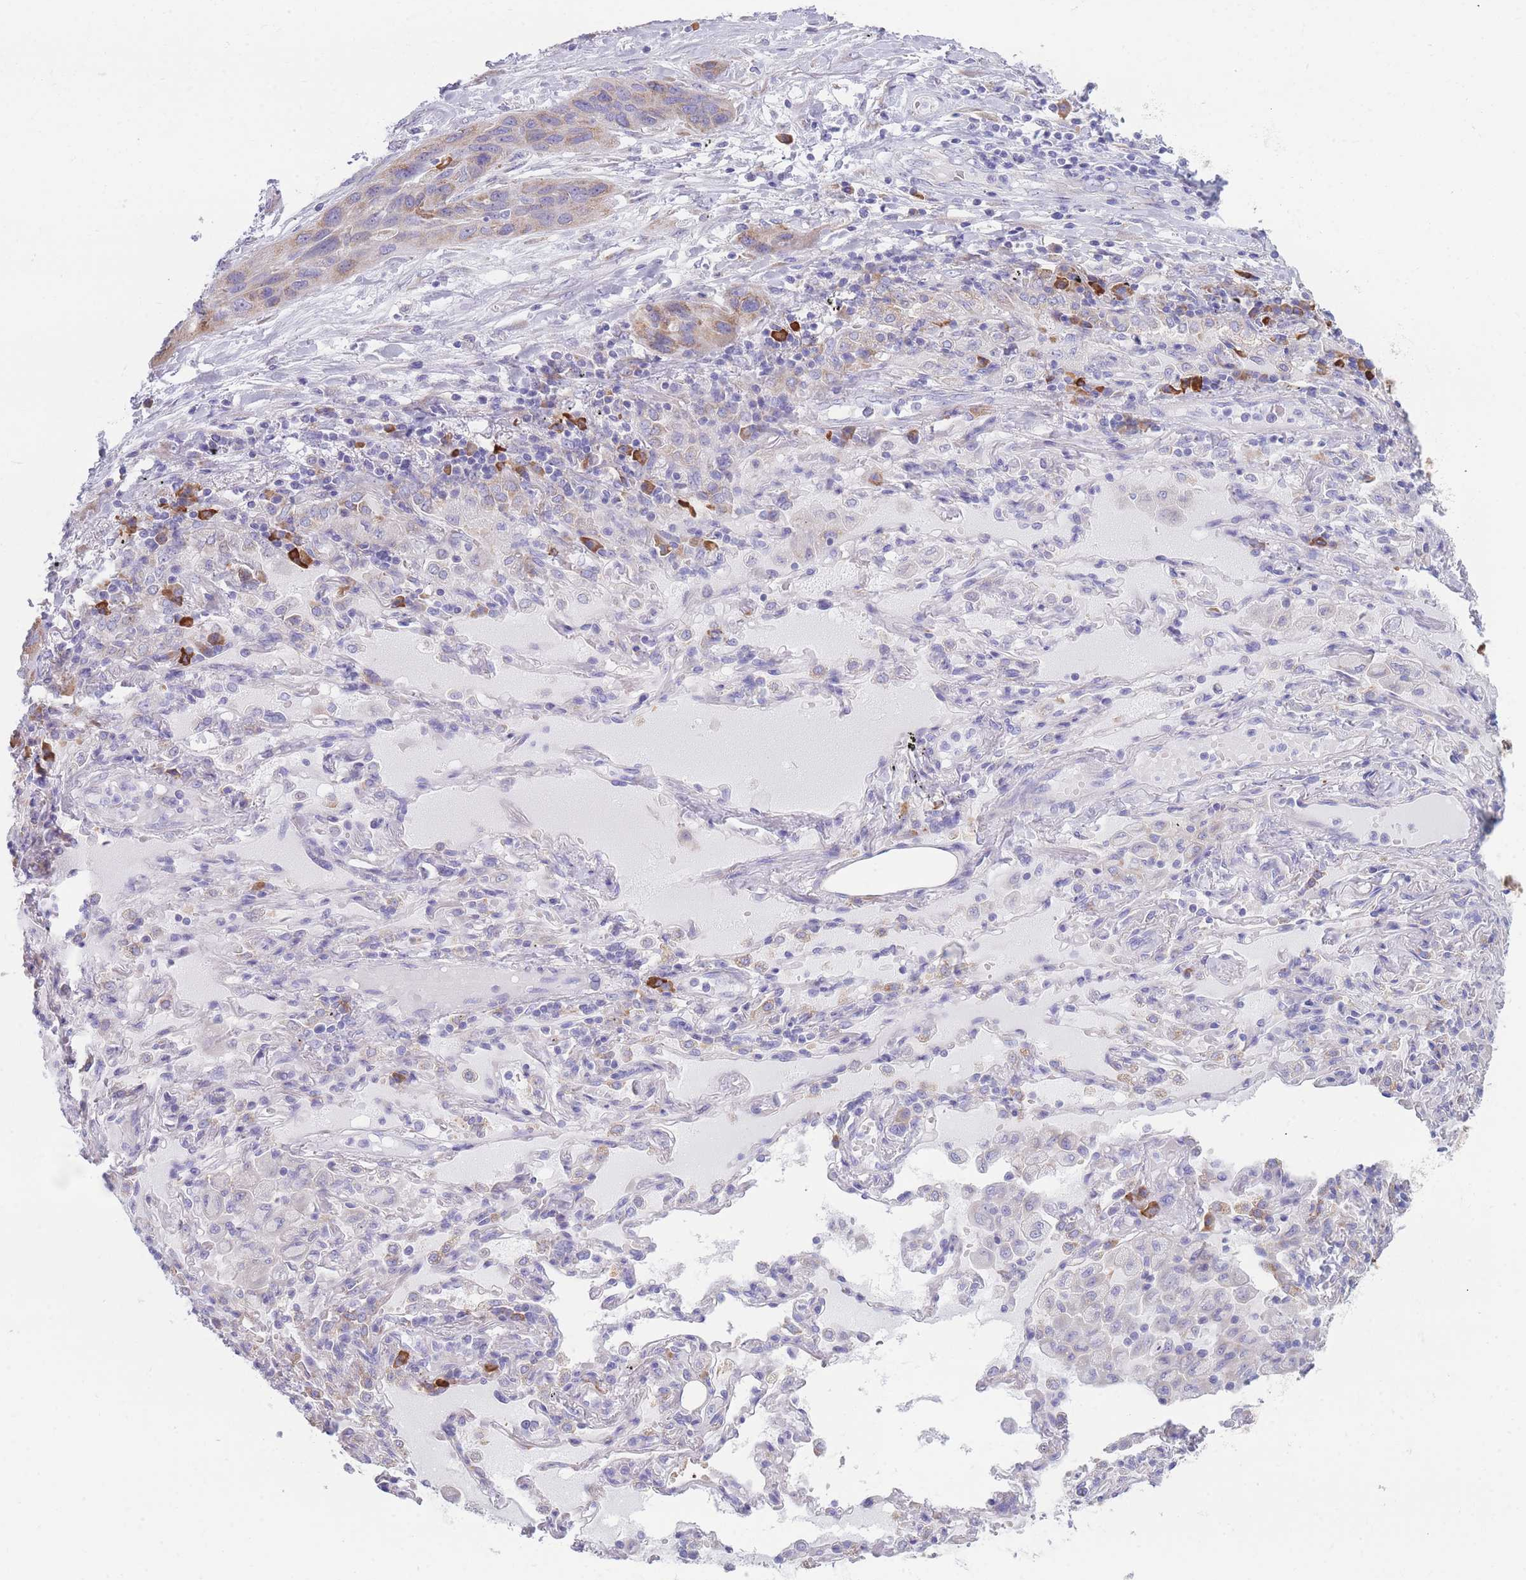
{"staining": {"intensity": "weak", "quantity": ">75%", "location": "cytoplasmic/membranous"}, "tissue": "lung cancer", "cell_type": "Tumor cells", "image_type": "cancer", "snomed": [{"axis": "morphology", "description": "Squamous cell carcinoma, NOS"}, {"axis": "topography", "description": "Lung"}], "caption": "This photomicrograph demonstrates lung cancer stained with IHC to label a protein in brown. The cytoplasmic/membranous of tumor cells show weak positivity for the protein. Nuclei are counter-stained blue.", "gene": "XKR8", "patient": {"sex": "female", "age": 70}}